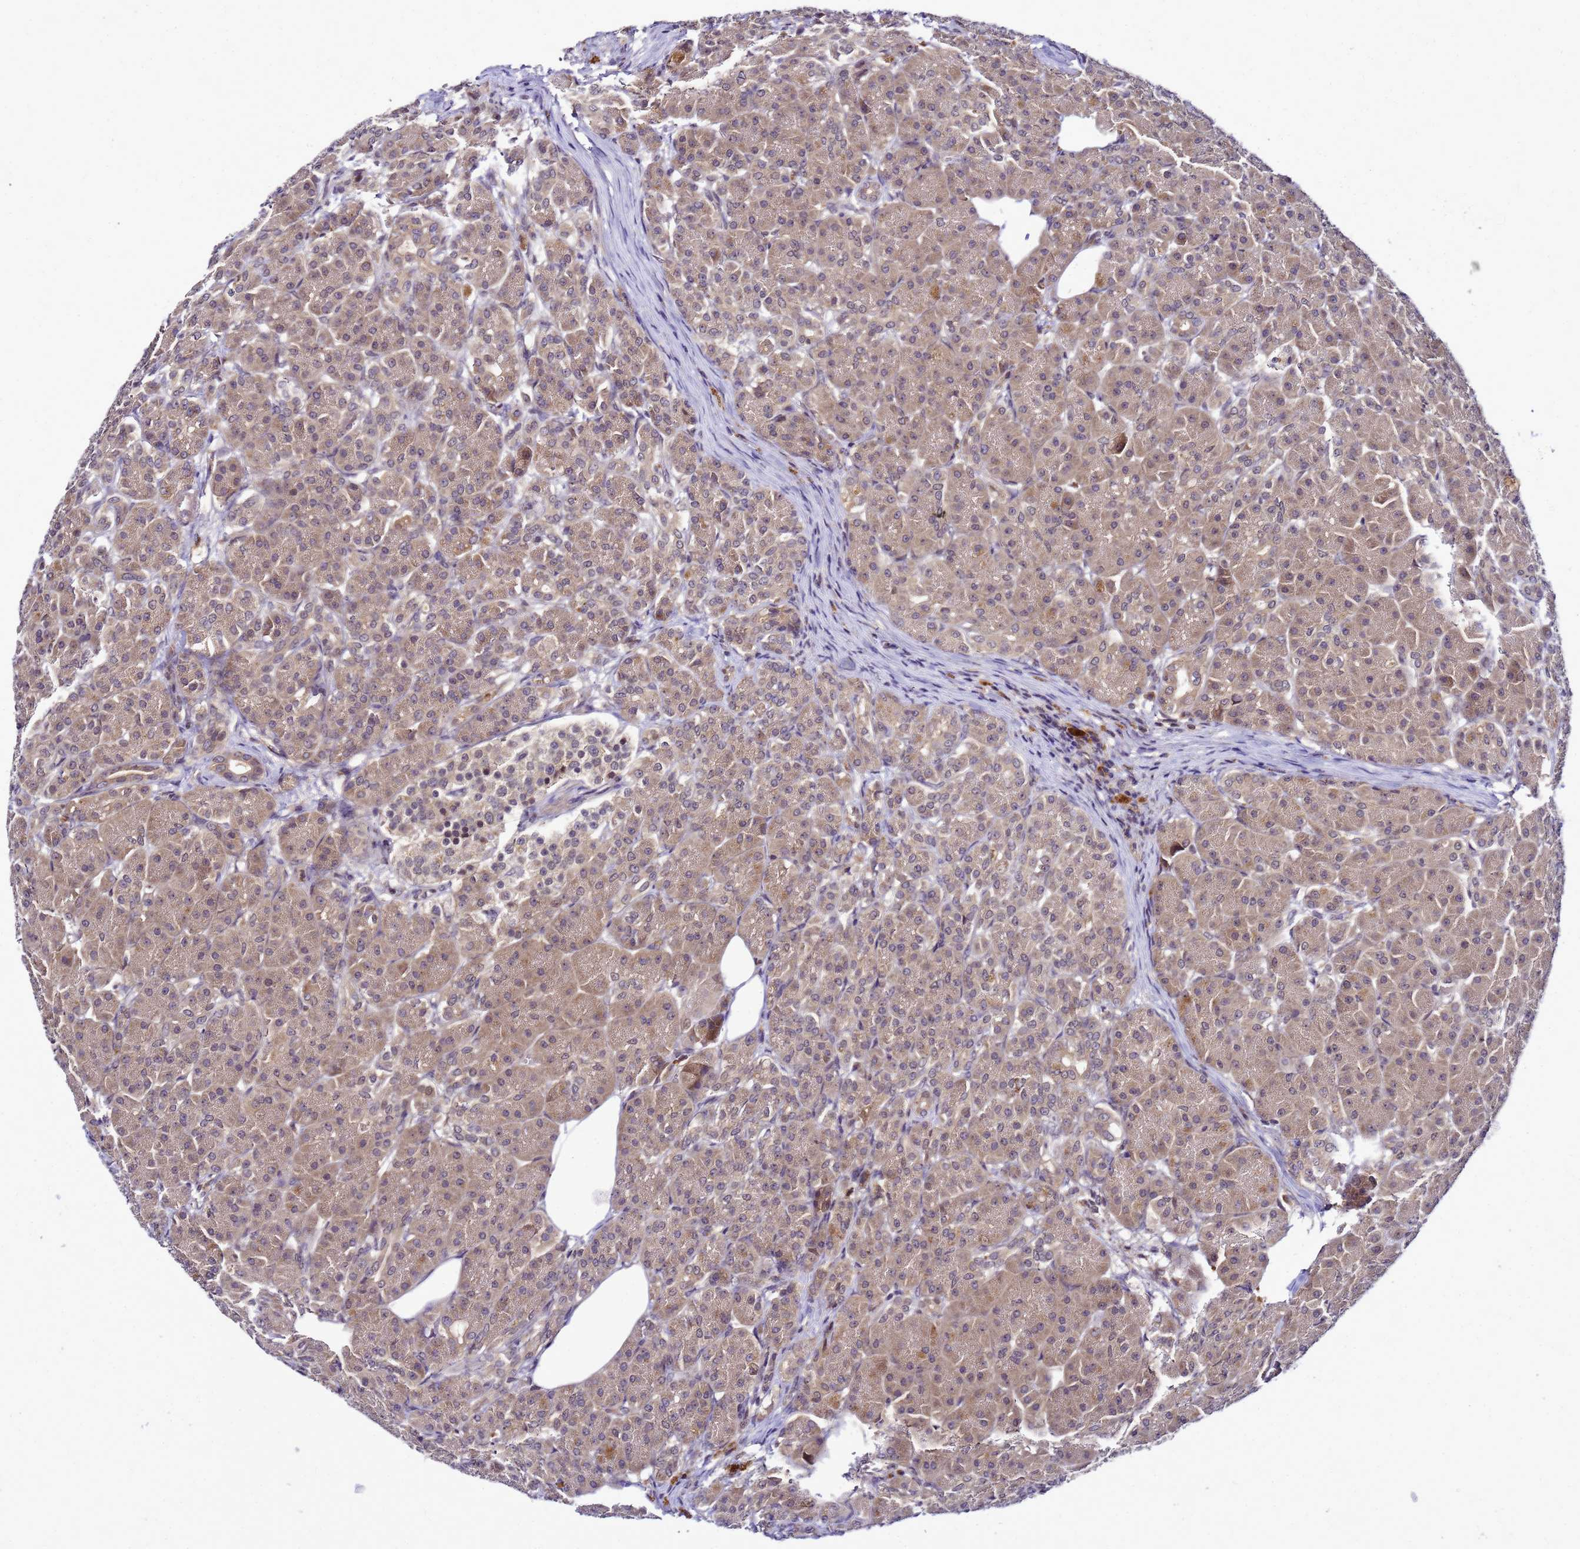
{"staining": {"intensity": "moderate", "quantity": ">75%", "location": "cytoplasmic/membranous"}, "tissue": "pancreas", "cell_type": "Exocrine glandular cells", "image_type": "normal", "snomed": [{"axis": "morphology", "description": "Normal tissue, NOS"}, {"axis": "topography", "description": "Pancreas"}], "caption": "Pancreas stained for a protein (brown) shows moderate cytoplasmic/membranous positive staining in approximately >75% of exocrine glandular cells.", "gene": "SAT1", "patient": {"sex": "male", "age": 63}}